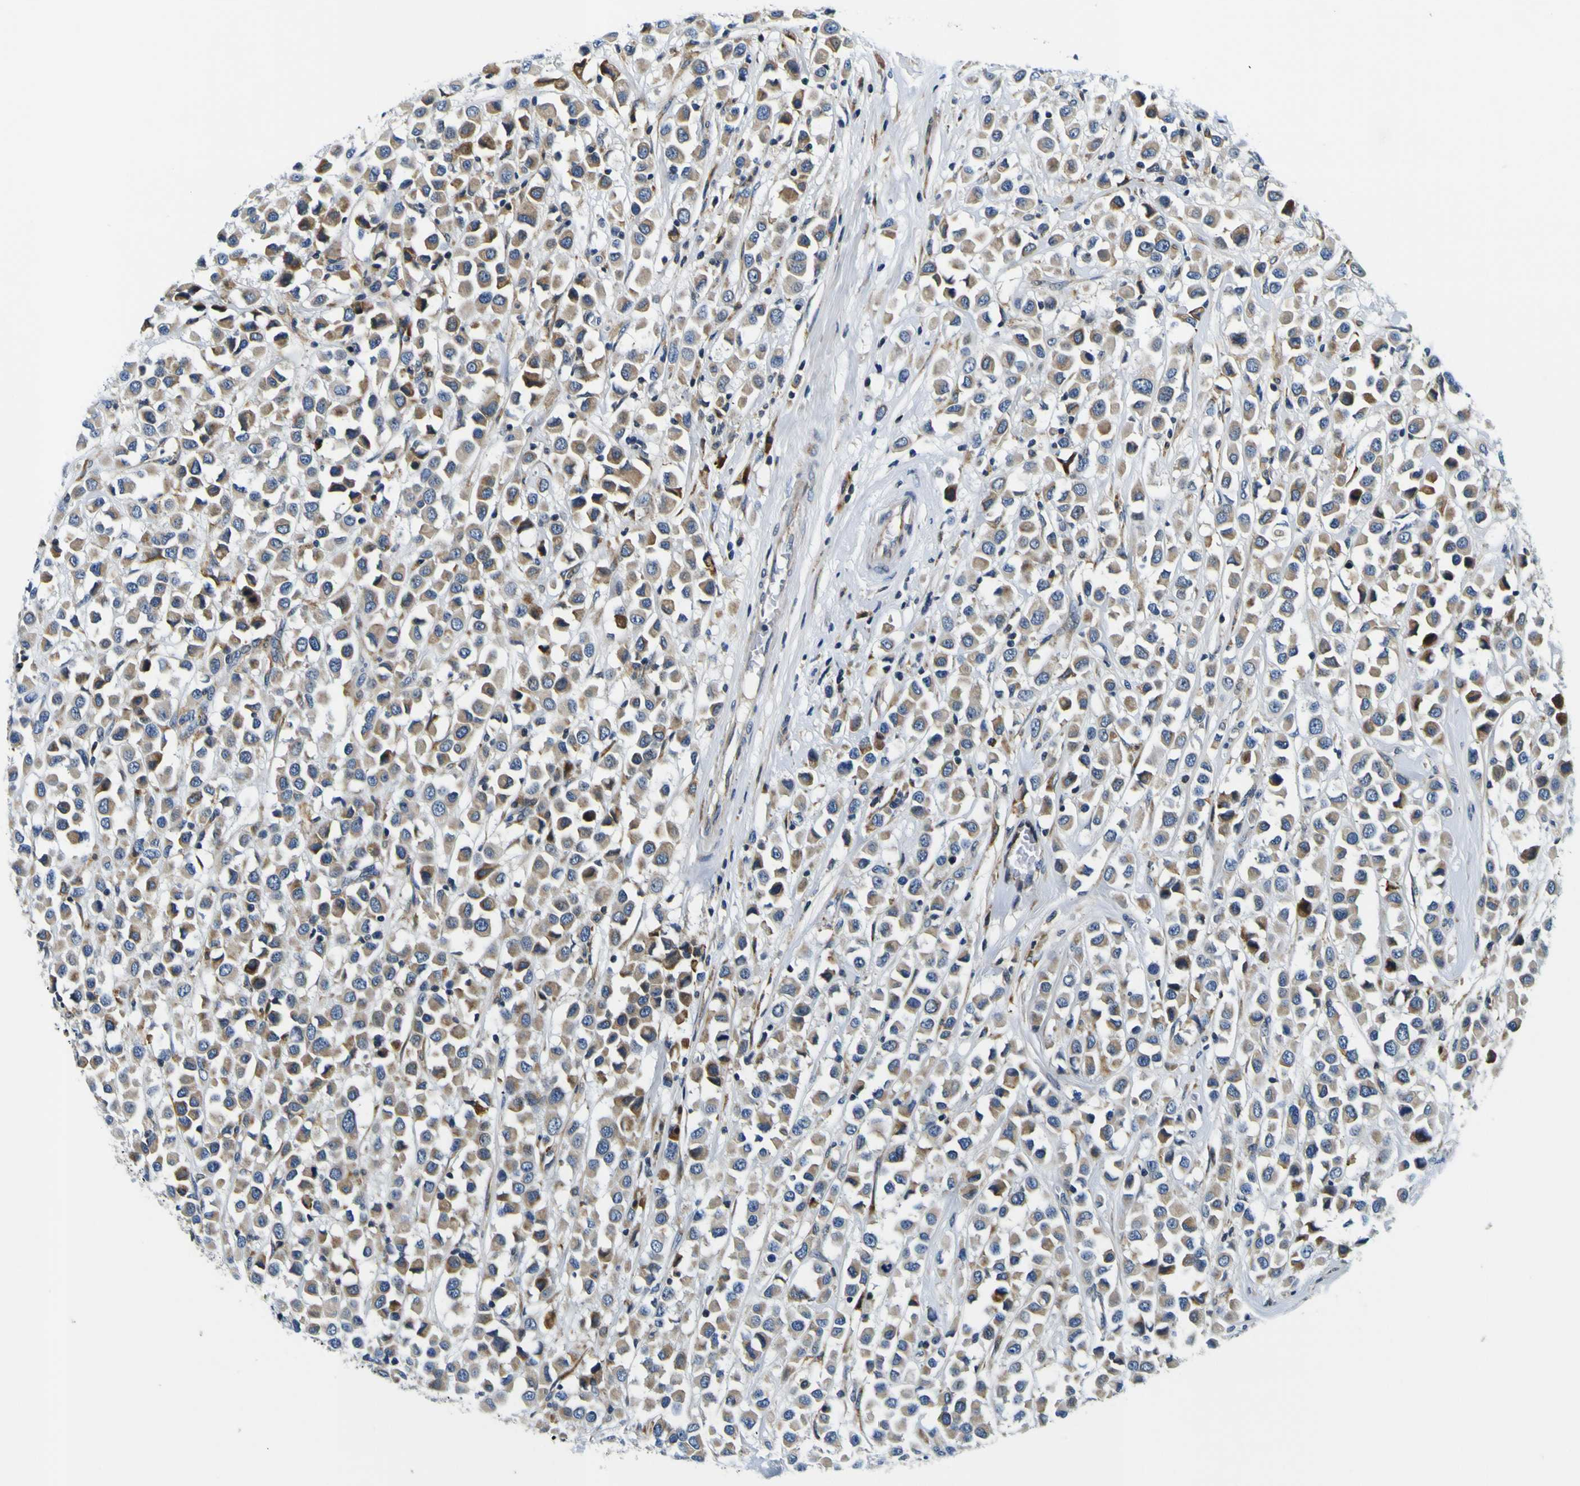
{"staining": {"intensity": "moderate", "quantity": "25%-75%", "location": "cytoplasmic/membranous"}, "tissue": "breast cancer", "cell_type": "Tumor cells", "image_type": "cancer", "snomed": [{"axis": "morphology", "description": "Duct carcinoma"}, {"axis": "topography", "description": "Breast"}], "caption": "A brown stain highlights moderate cytoplasmic/membranous staining of a protein in breast infiltrating ductal carcinoma tumor cells.", "gene": "NLRP3", "patient": {"sex": "female", "age": 61}}